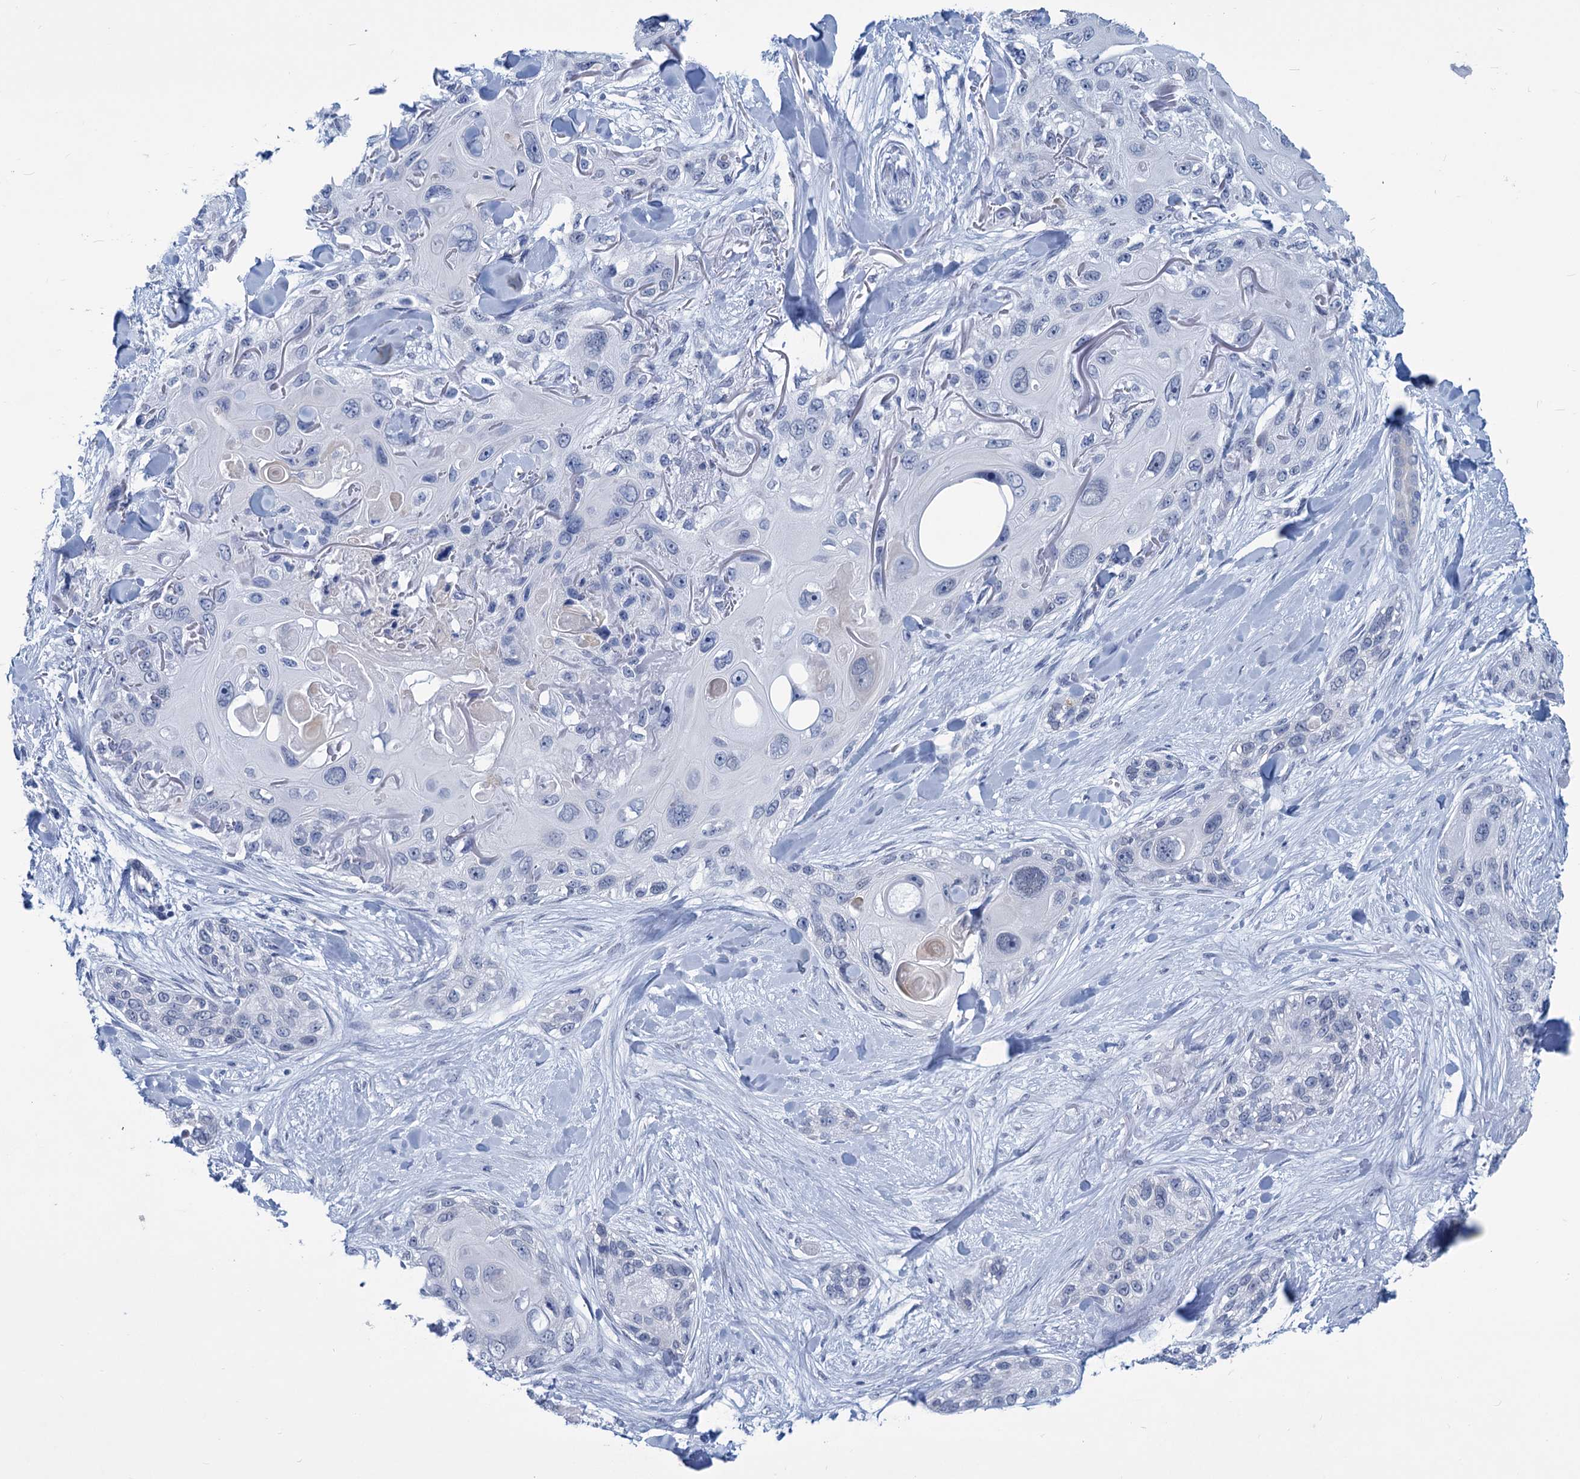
{"staining": {"intensity": "negative", "quantity": "none", "location": "none"}, "tissue": "skin cancer", "cell_type": "Tumor cells", "image_type": "cancer", "snomed": [{"axis": "morphology", "description": "Normal tissue, NOS"}, {"axis": "morphology", "description": "Squamous cell carcinoma, NOS"}, {"axis": "topography", "description": "Skin"}], "caption": "The image exhibits no staining of tumor cells in squamous cell carcinoma (skin). (Brightfield microscopy of DAB immunohistochemistry (IHC) at high magnification).", "gene": "NEU3", "patient": {"sex": "male", "age": 72}}